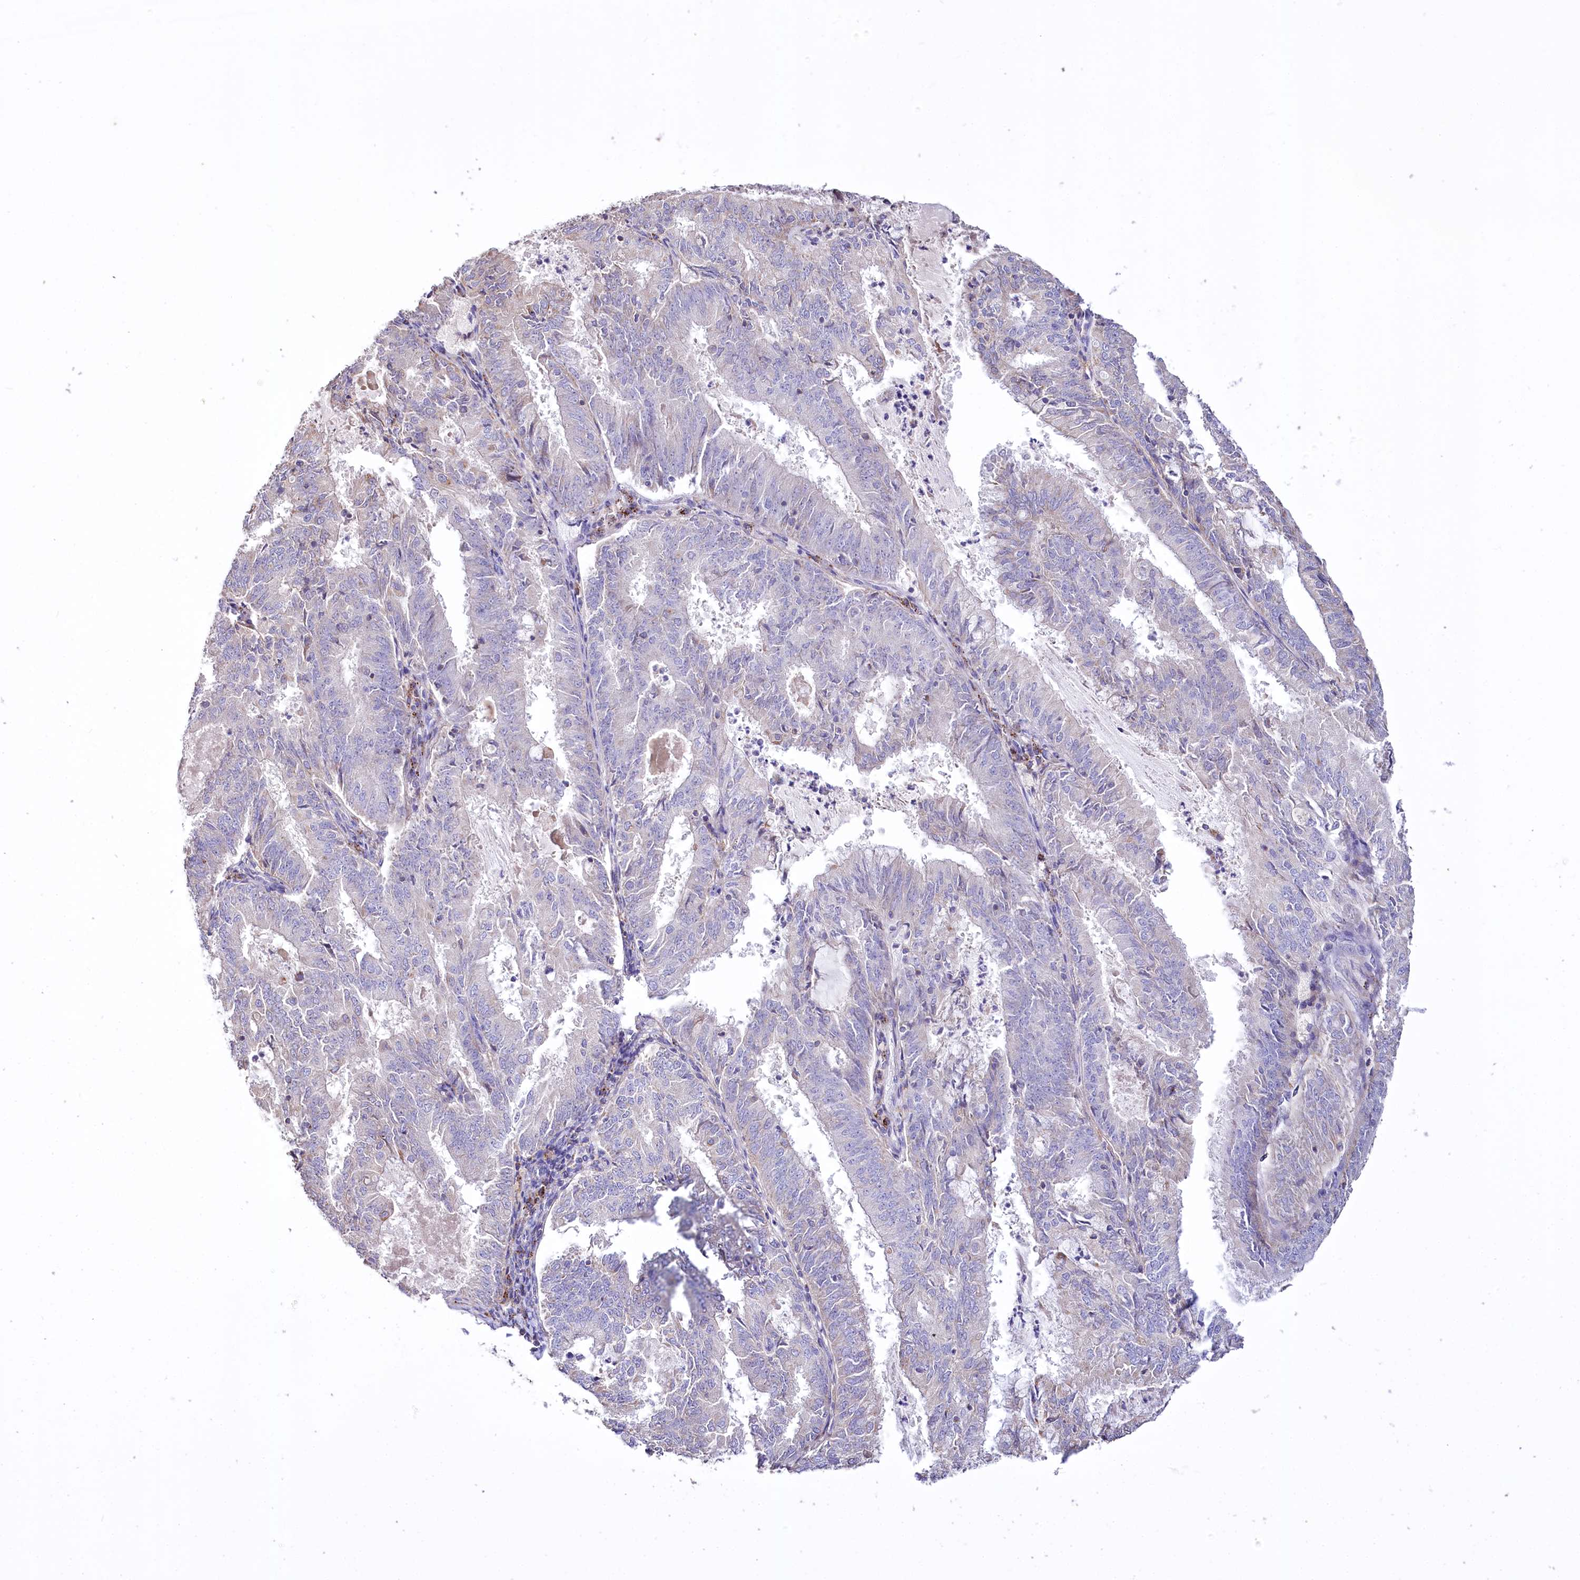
{"staining": {"intensity": "negative", "quantity": "none", "location": "none"}, "tissue": "endometrial cancer", "cell_type": "Tumor cells", "image_type": "cancer", "snomed": [{"axis": "morphology", "description": "Adenocarcinoma, NOS"}, {"axis": "topography", "description": "Endometrium"}], "caption": "A histopathology image of adenocarcinoma (endometrial) stained for a protein demonstrates no brown staining in tumor cells.", "gene": "PTER", "patient": {"sex": "female", "age": 57}}